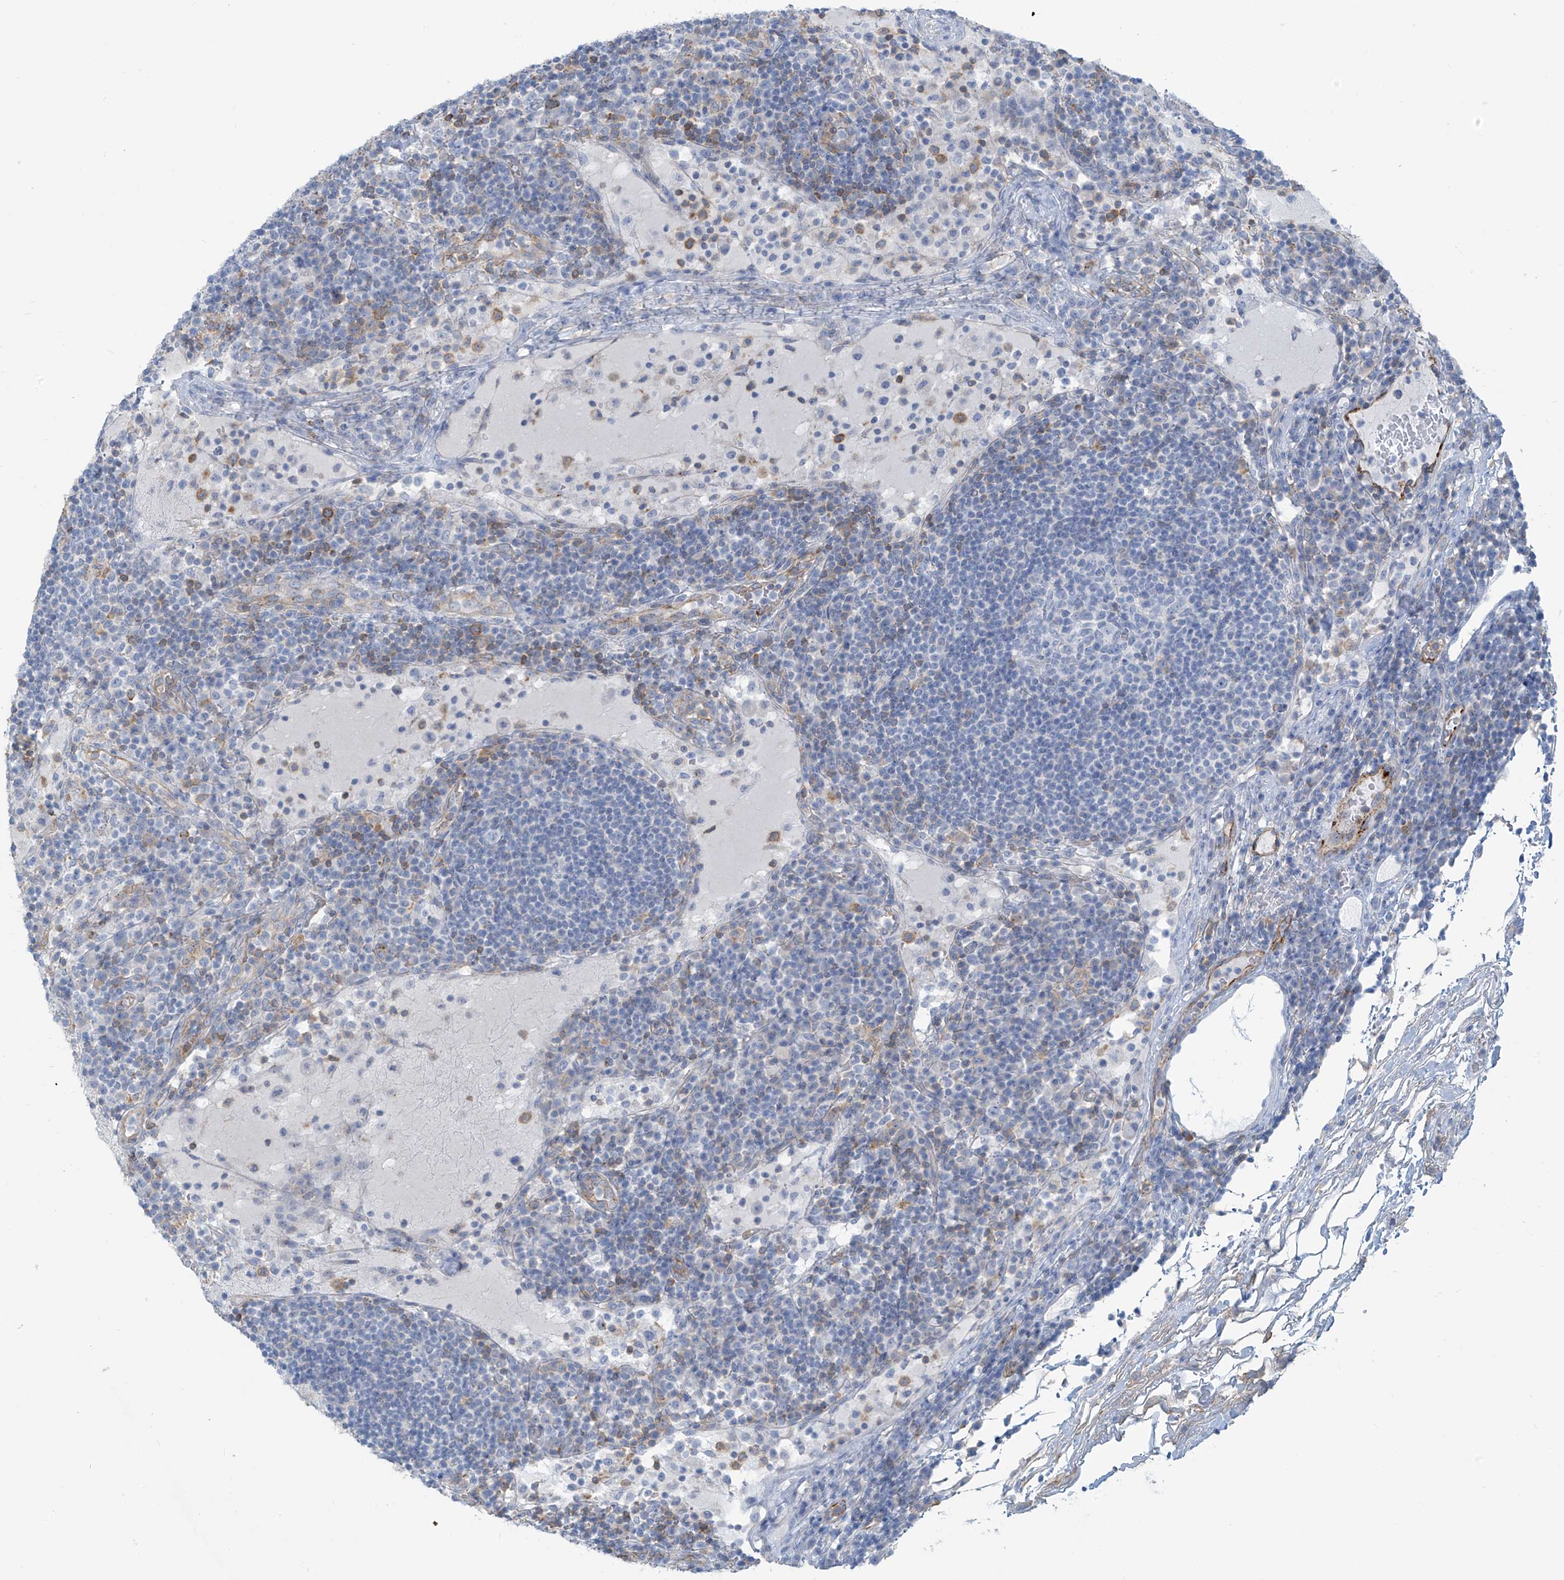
{"staining": {"intensity": "negative", "quantity": "none", "location": "none"}, "tissue": "lymph node", "cell_type": "Germinal center cells", "image_type": "normal", "snomed": [{"axis": "morphology", "description": "Normal tissue, NOS"}, {"axis": "topography", "description": "Lymph node"}], "caption": "Micrograph shows no significant protein expression in germinal center cells of normal lymph node.", "gene": "ZNF846", "patient": {"sex": "female", "age": 53}}